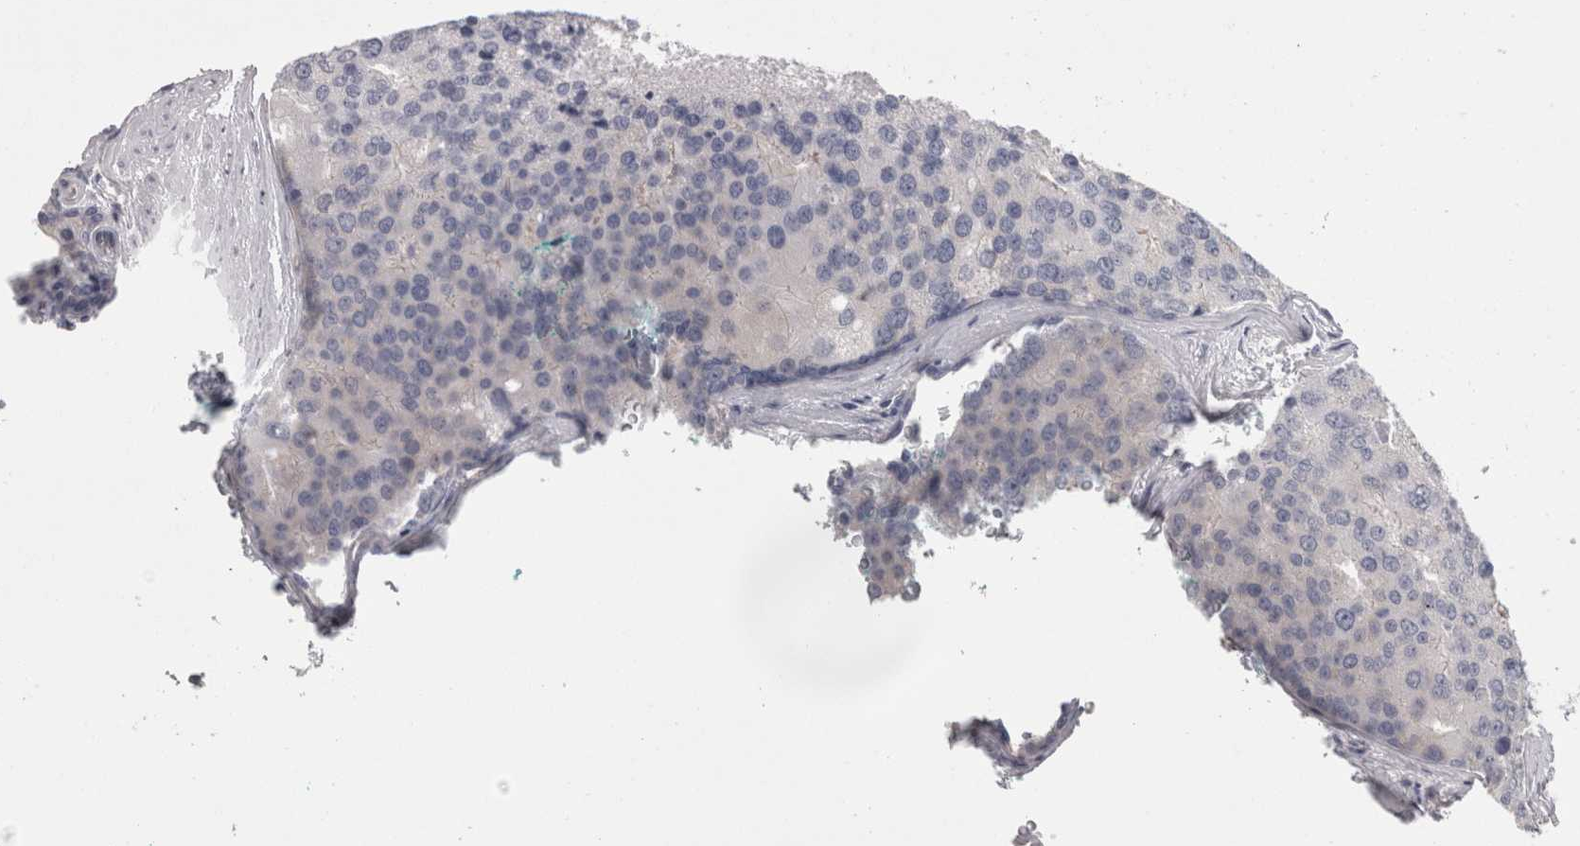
{"staining": {"intensity": "negative", "quantity": "none", "location": "none"}, "tissue": "prostate cancer", "cell_type": "Tumor cells", "image_type": "cancer", "snomed": [{"axis": "morphology", "description": "Adenocarcinoma, High grade"}, {"axis": "topography", "description": "Prostate"}], "caption": "Tumor cells are negative for protein expression in human prostate cancer.", "gene": "LYZL6", "patient": {"sex": "male", "age": 50}}